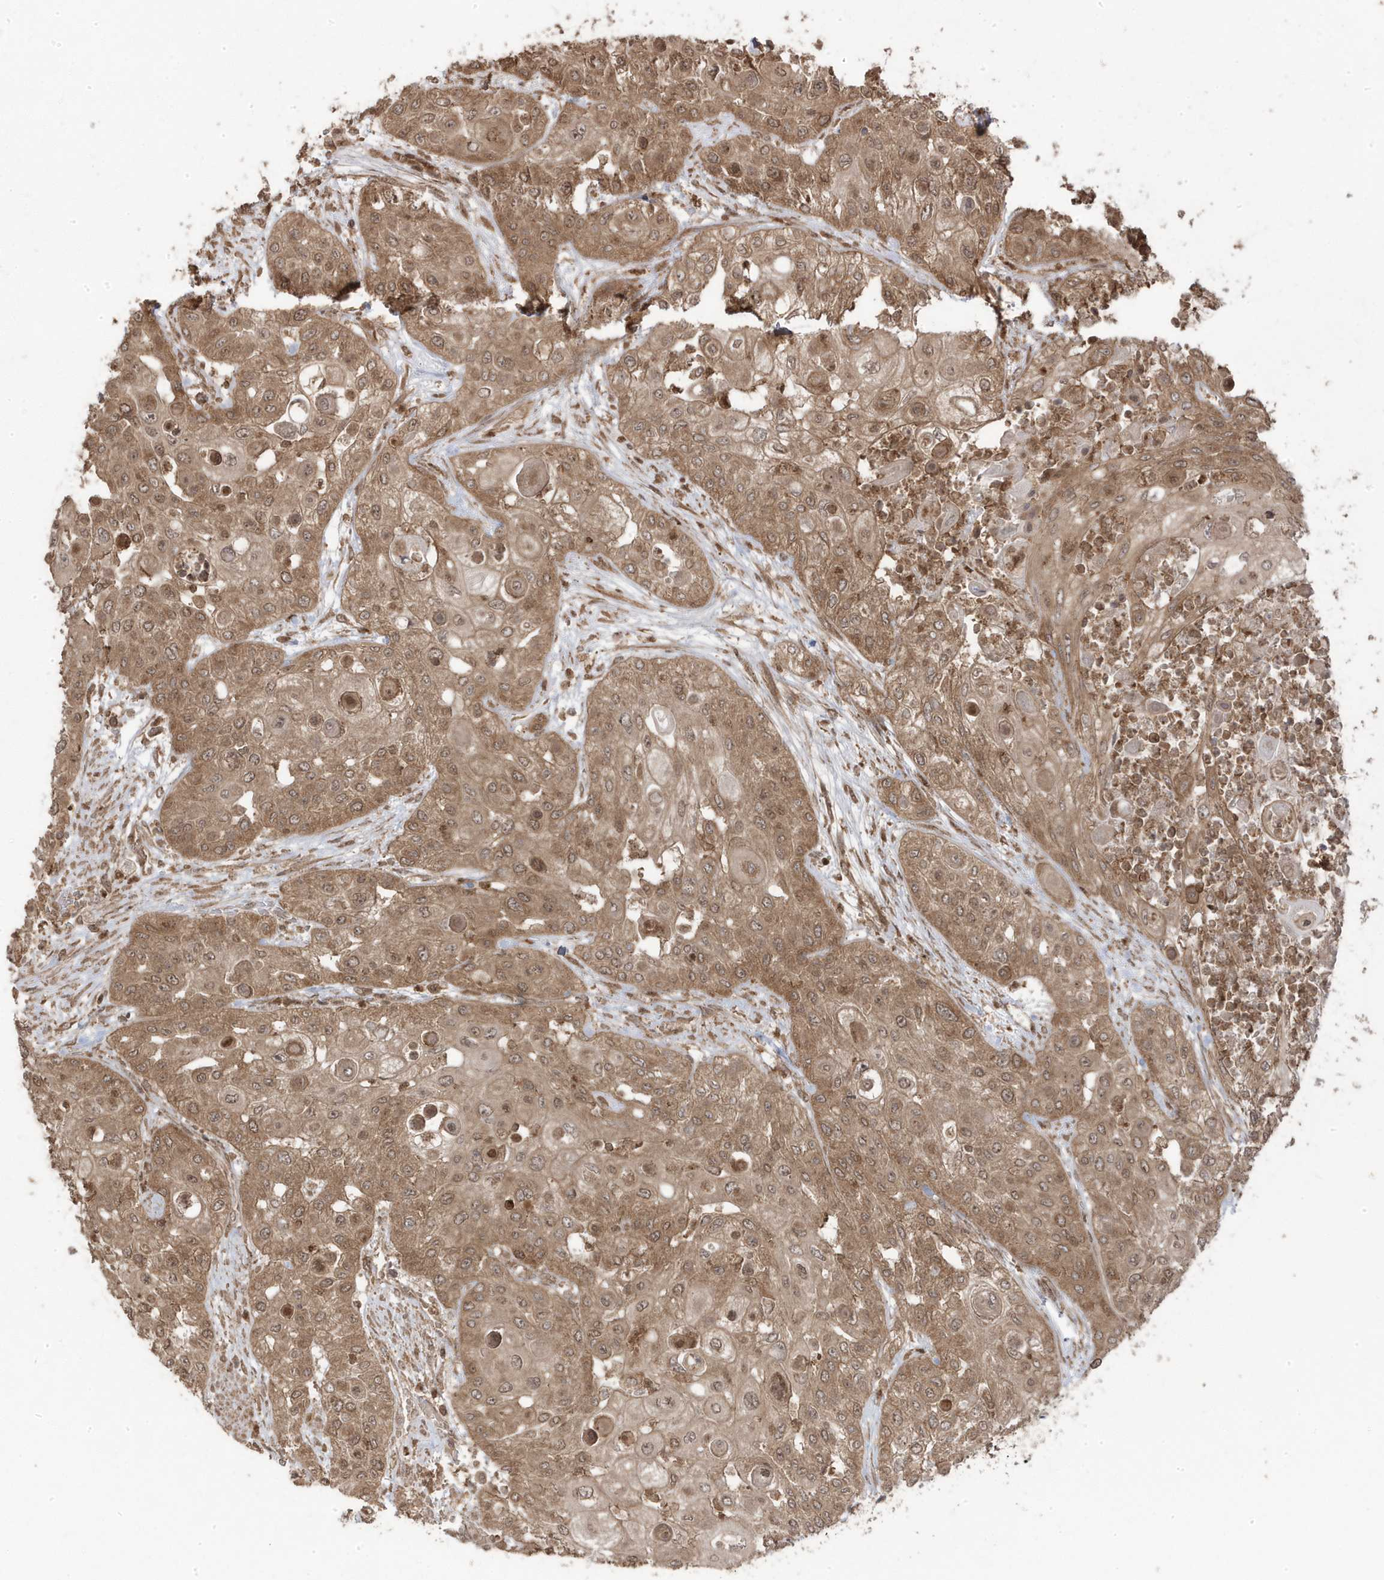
{"staining": {"intensity": "moderate", "quantity": ">75%", "location": "cytoplasmic/membranous"}, "tissue": "urothelial cancer", "cell_type": "Tumor cells", "image_type": "cancer", "snomed": [{"axis": "morphology", "description": "Urothelial carcinoma, High grade"}, {"axis": "topography", "description": "Urinary bladder"}], "caption": "Immunohistochemical staining of human urothelial carcinoma (high-grade) demonstrates moderate cytoplasmic/membranous protein staining in approximately >75% of tumor cells. The protein is stained brown, and the nuclei are stained in blue (DAB (3,3'-diaminobenzidine) IHC with brightfield microscopy, high magnification).", "gene": "ASAP1", "patient": {"sex": "female", "age": 79}}